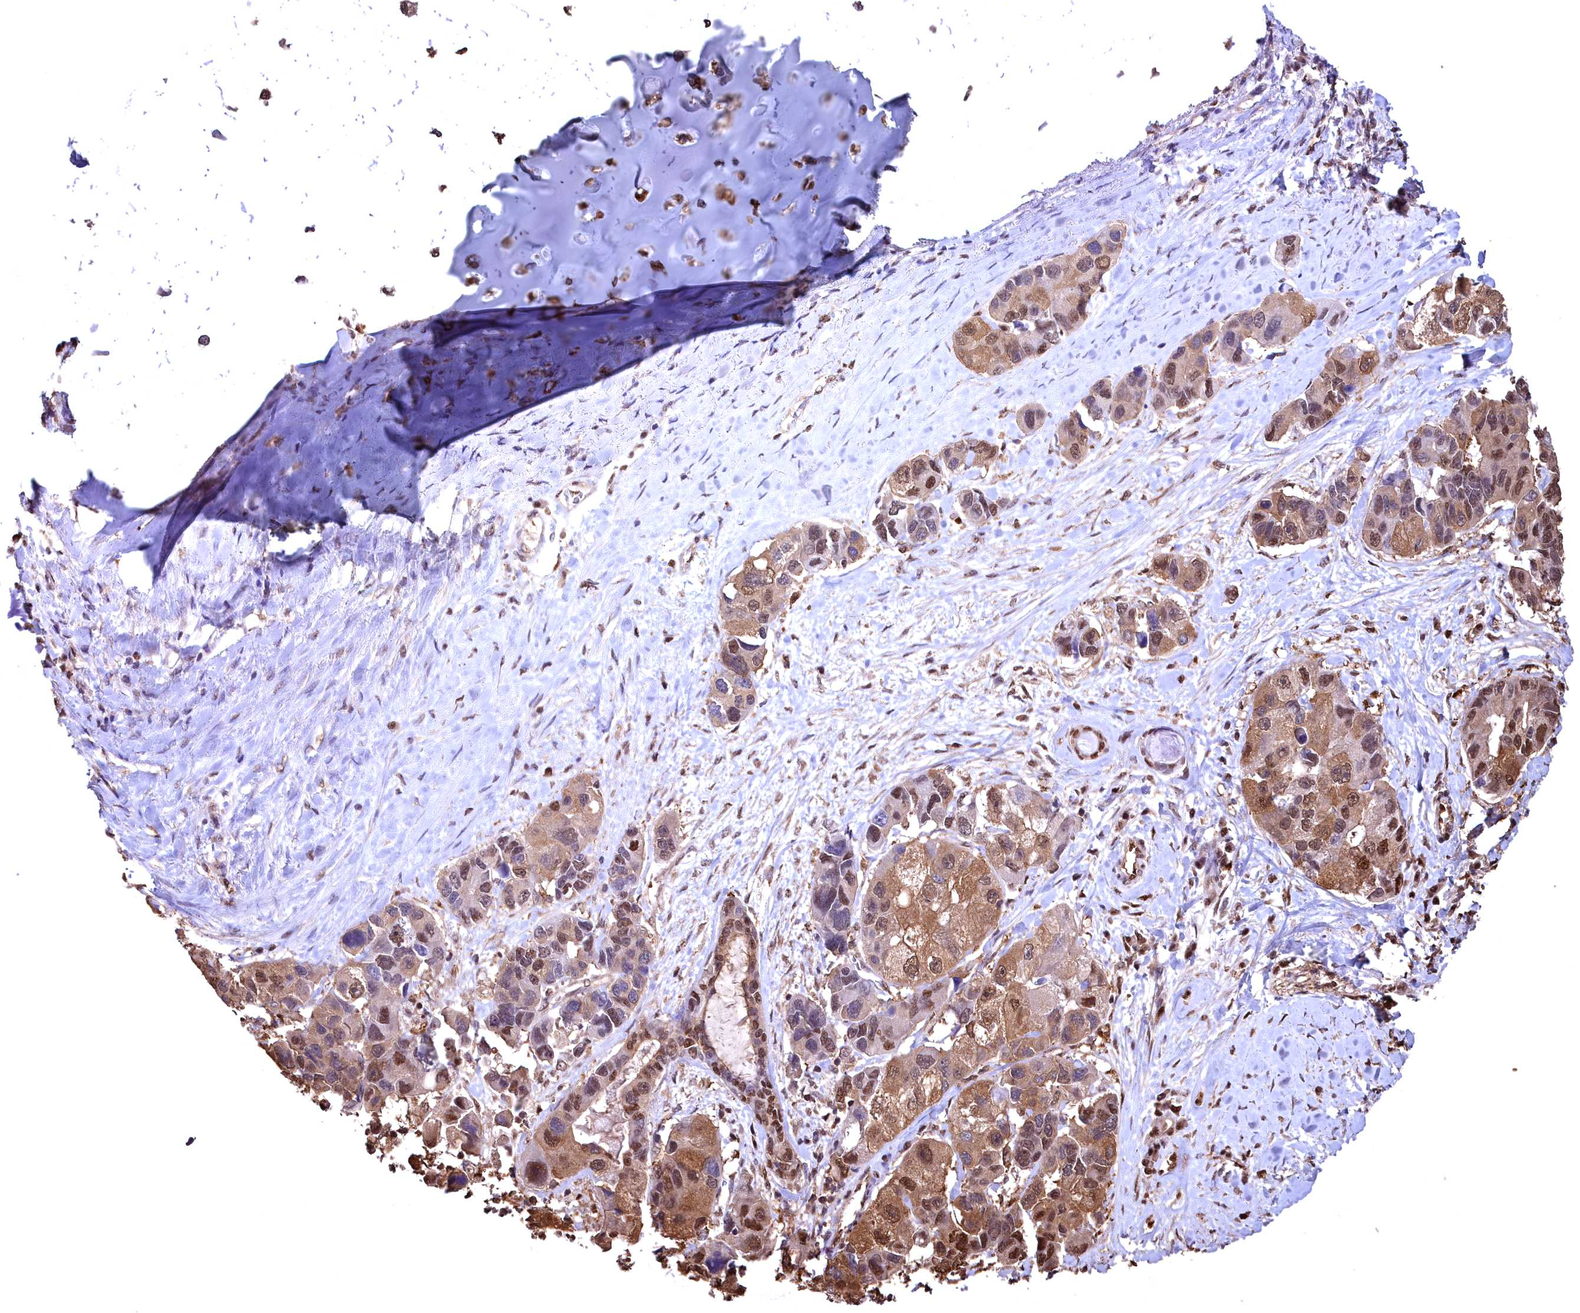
{"staining": {"intensity": "moderate", "quantity": ">75%", "location": "cytoplasmic/membranous,nuclear"}, "tissue": "lung cancer", "cell_type": "Tumor cells", "image_type": "cancer", "snomed": [{"axis": "morphology", "description": "Adenocarcinoma, NOS"}, {"axis": "topography", "description": "Lung"}], "caption": "Approximately >75% of tumor cells in lung cancer exhibit moderate cytoplasmic/membranous and nuclear protein positivity as visualized by brown immunohistochemical staining.", "gene": "GAPDH", "patient": {"sex": "female", "age": 54}}